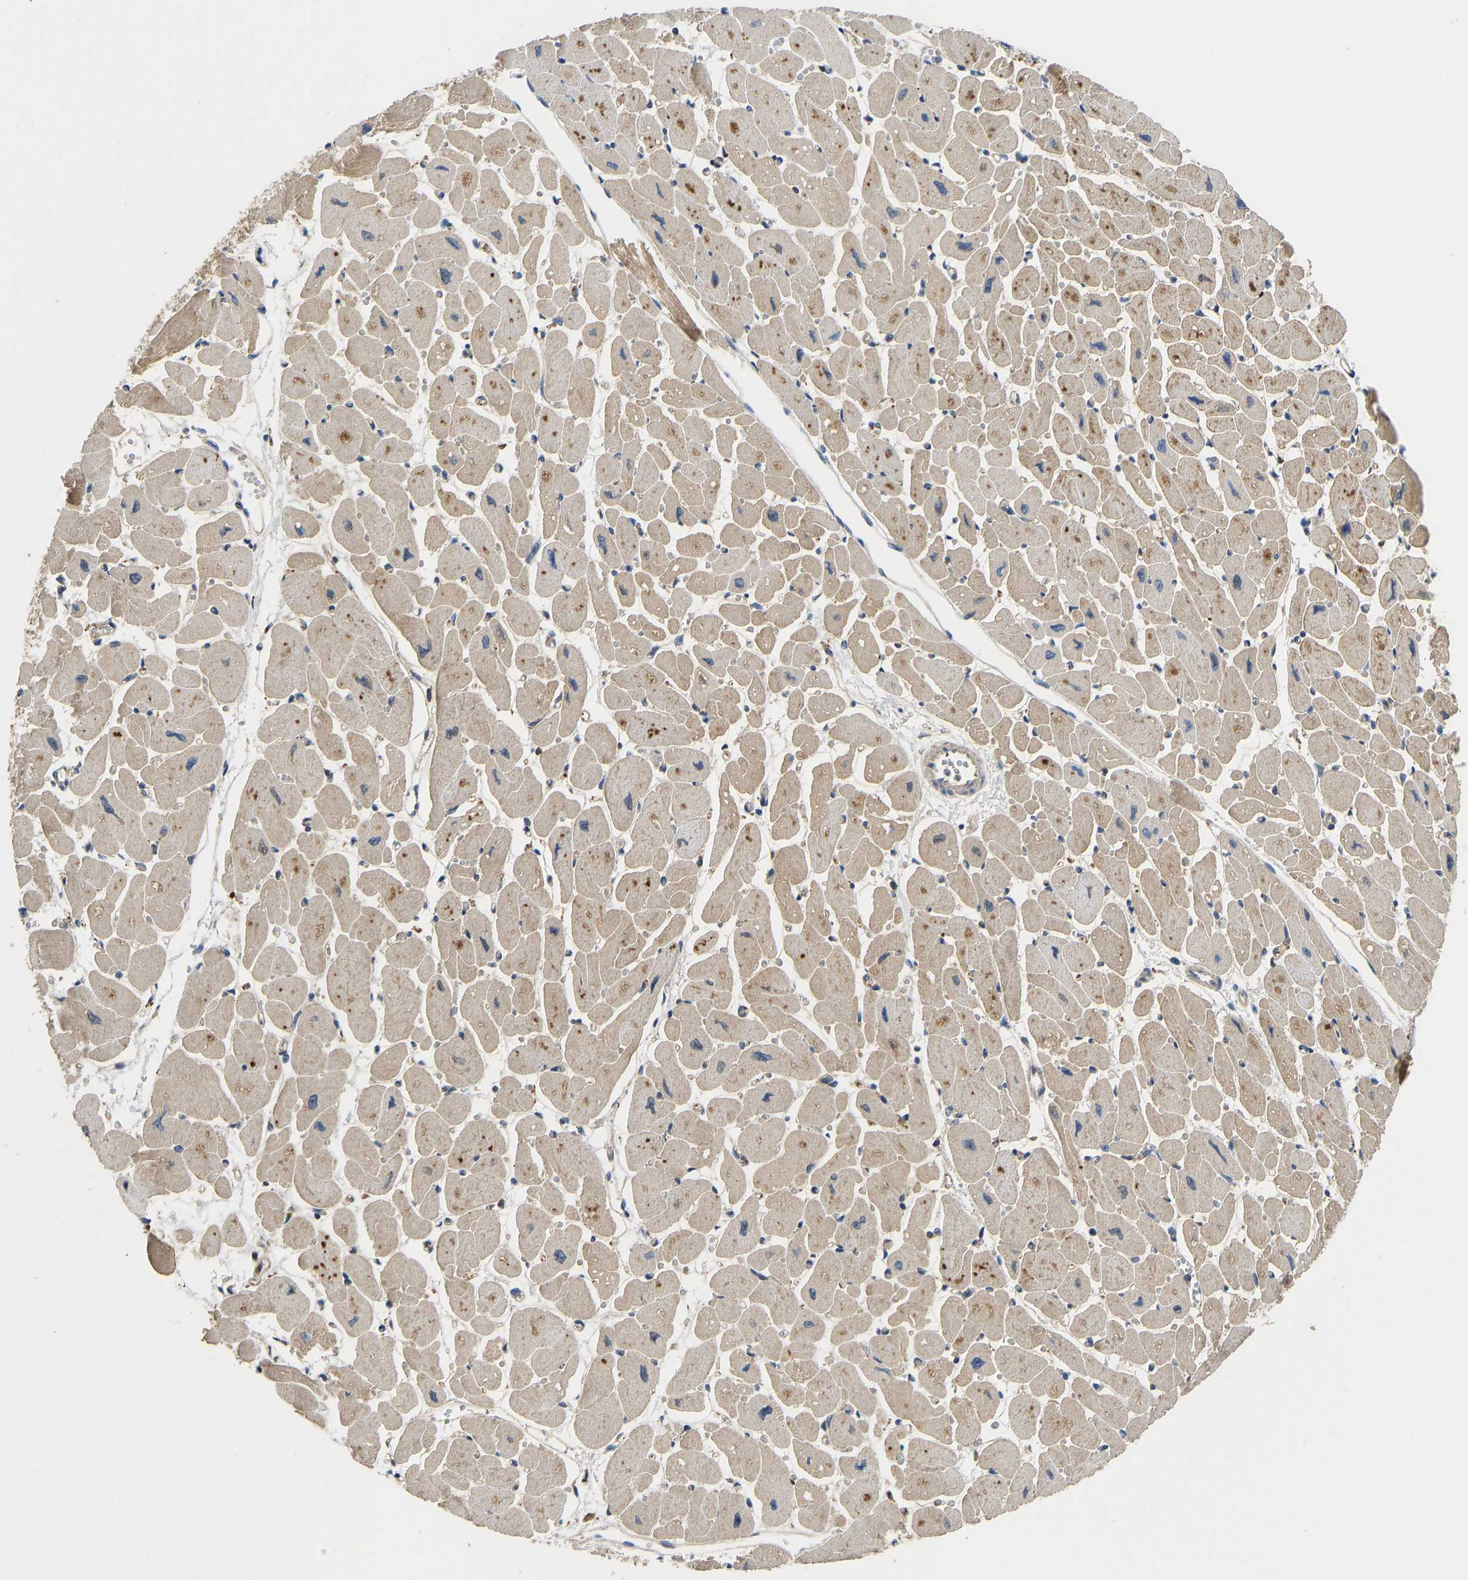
{"staining": {"intensity": "moderate", "quantity": ">75%", "location": "cytoplasmic/membranous"}, "tissue": "heart muscle", "cell_type": "Cardiomyocytes", "image_type": "normal", "snomed": [{"axis": "morphology", "description": "Normal tissue, NOS"}, {"axis": "topography", "description": "Heart"}], "caption": "Moderate cytoplasmic/membranous expression is seen in approximately >75% of cardiomyocytes in unremarkable heart muscle.", "gene": "VCPKMT", "patient": {"sex": "female", "age": 54}}